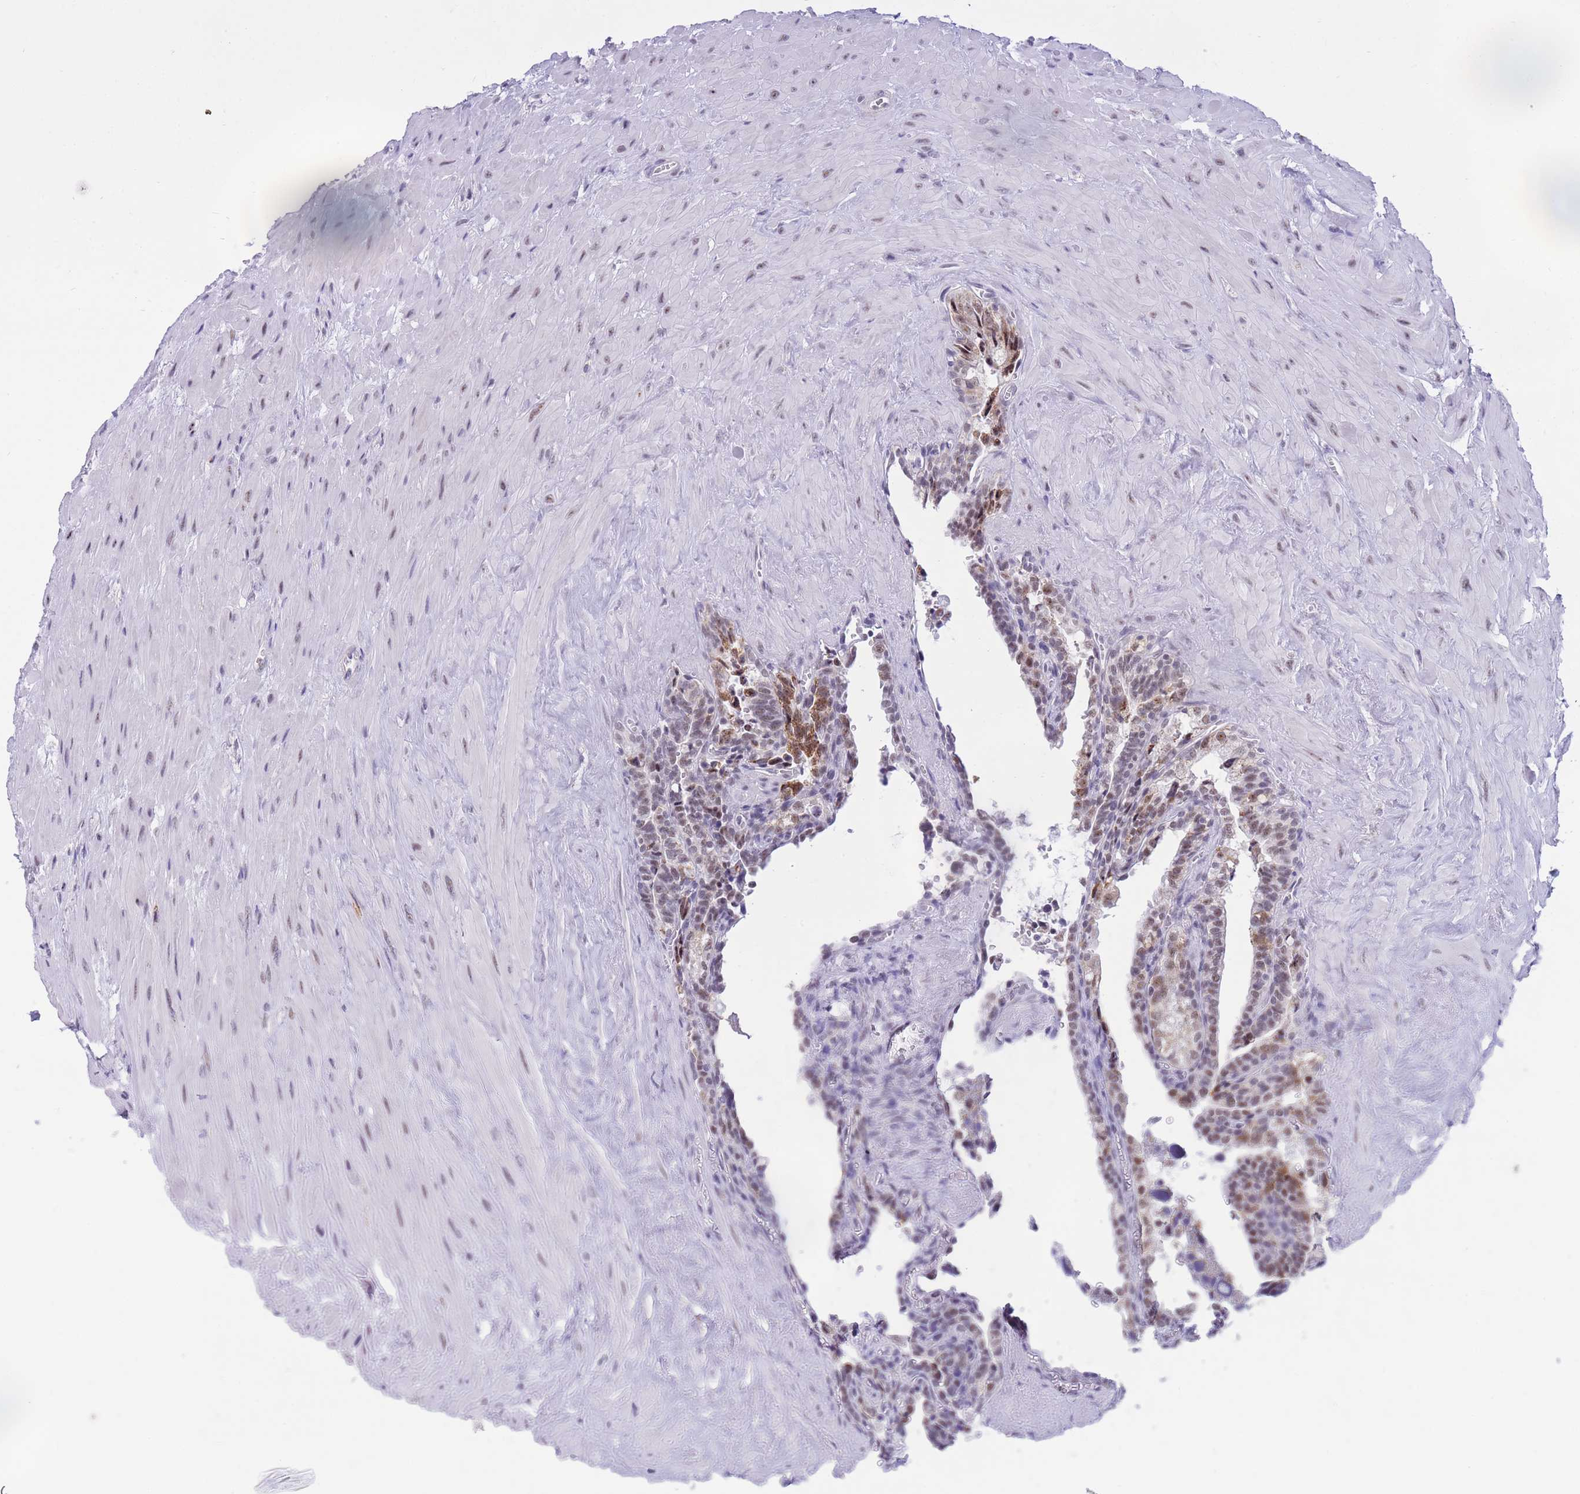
{"staining": {"intensity": "moderate", "quantity": "25%-75%", "location": "cytoplasmic/membranous,nuclear"}, "tissue": "seminal vesicle", "cell_type": "Glandular cells", "image_type": "normal", "snomed": [{"axis": "morphology", "description": "Normal tissue, NOS"}, {"axis": "topography", "description": "Seminal veicle"}], "caption": "Immunohistochemical staining of unremarkable seminal vesicle shows moderate cytoplasmic/membranous,nuclear protein positivity in about 25%-75% of glandular cells.", "gene": "CYP2B6", "patient": {"sex": "male", "age": 68}}